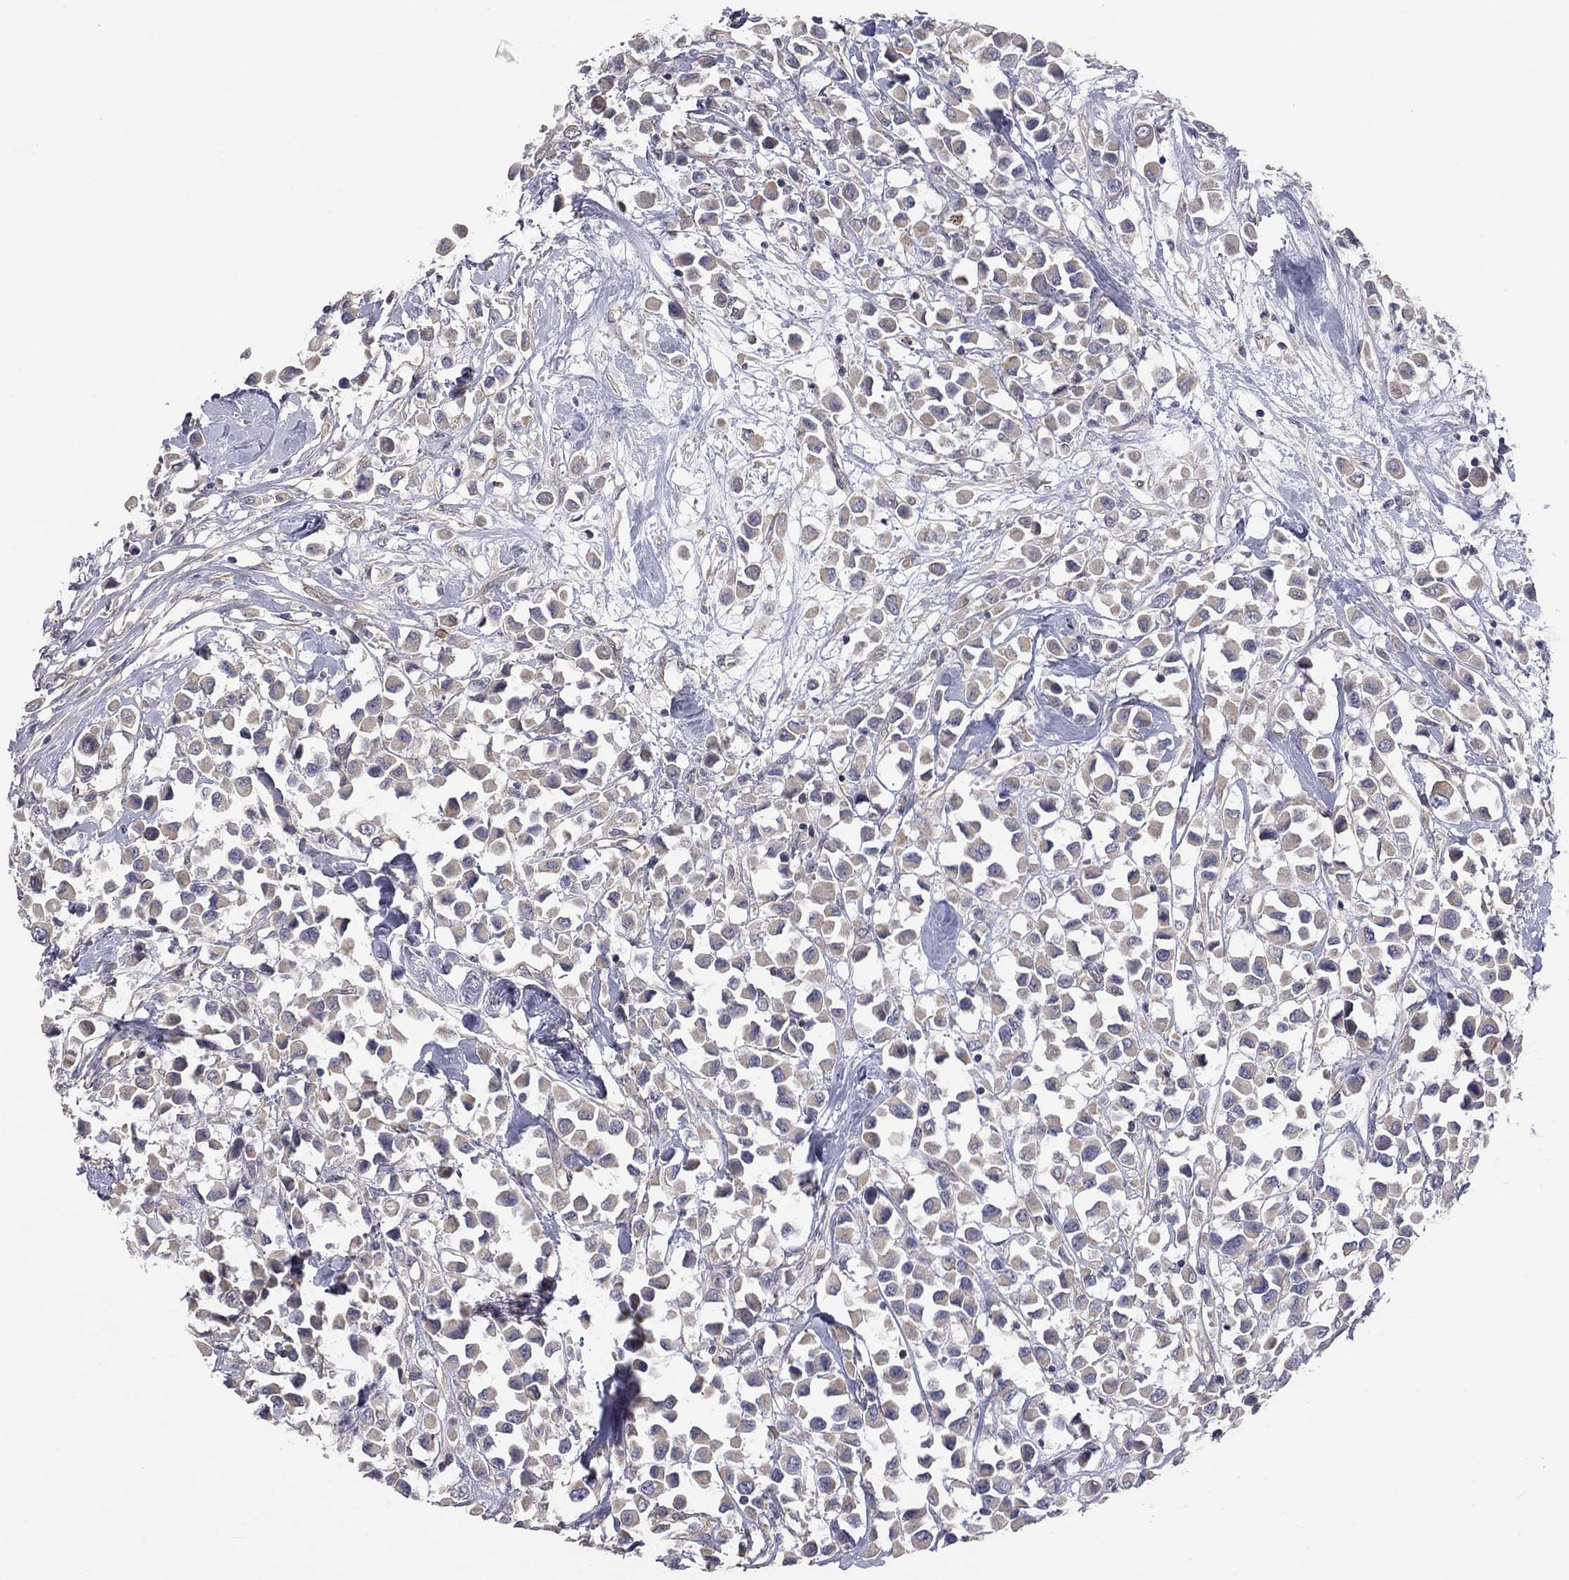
{"staining": {"intensity": "weak", "quantity": ">75%", "location": "cytoplasmic/membranous"}, "tissue": "breast cancer", "cell_type": "Tumor cells", "image_type": "cancer", "snomed": [{"axis": "morphology", "description": "Duct carcinoma"}, {"axis": "topography", "description": "Breast"}], "caption": "Weak cytoplasmic/membranous positivity is seen in approximately >75% of tumor cells in intraductal carcinoma (breast).", "gene": "KCNB1", "patient": {"sex": "female", "age": 61}}